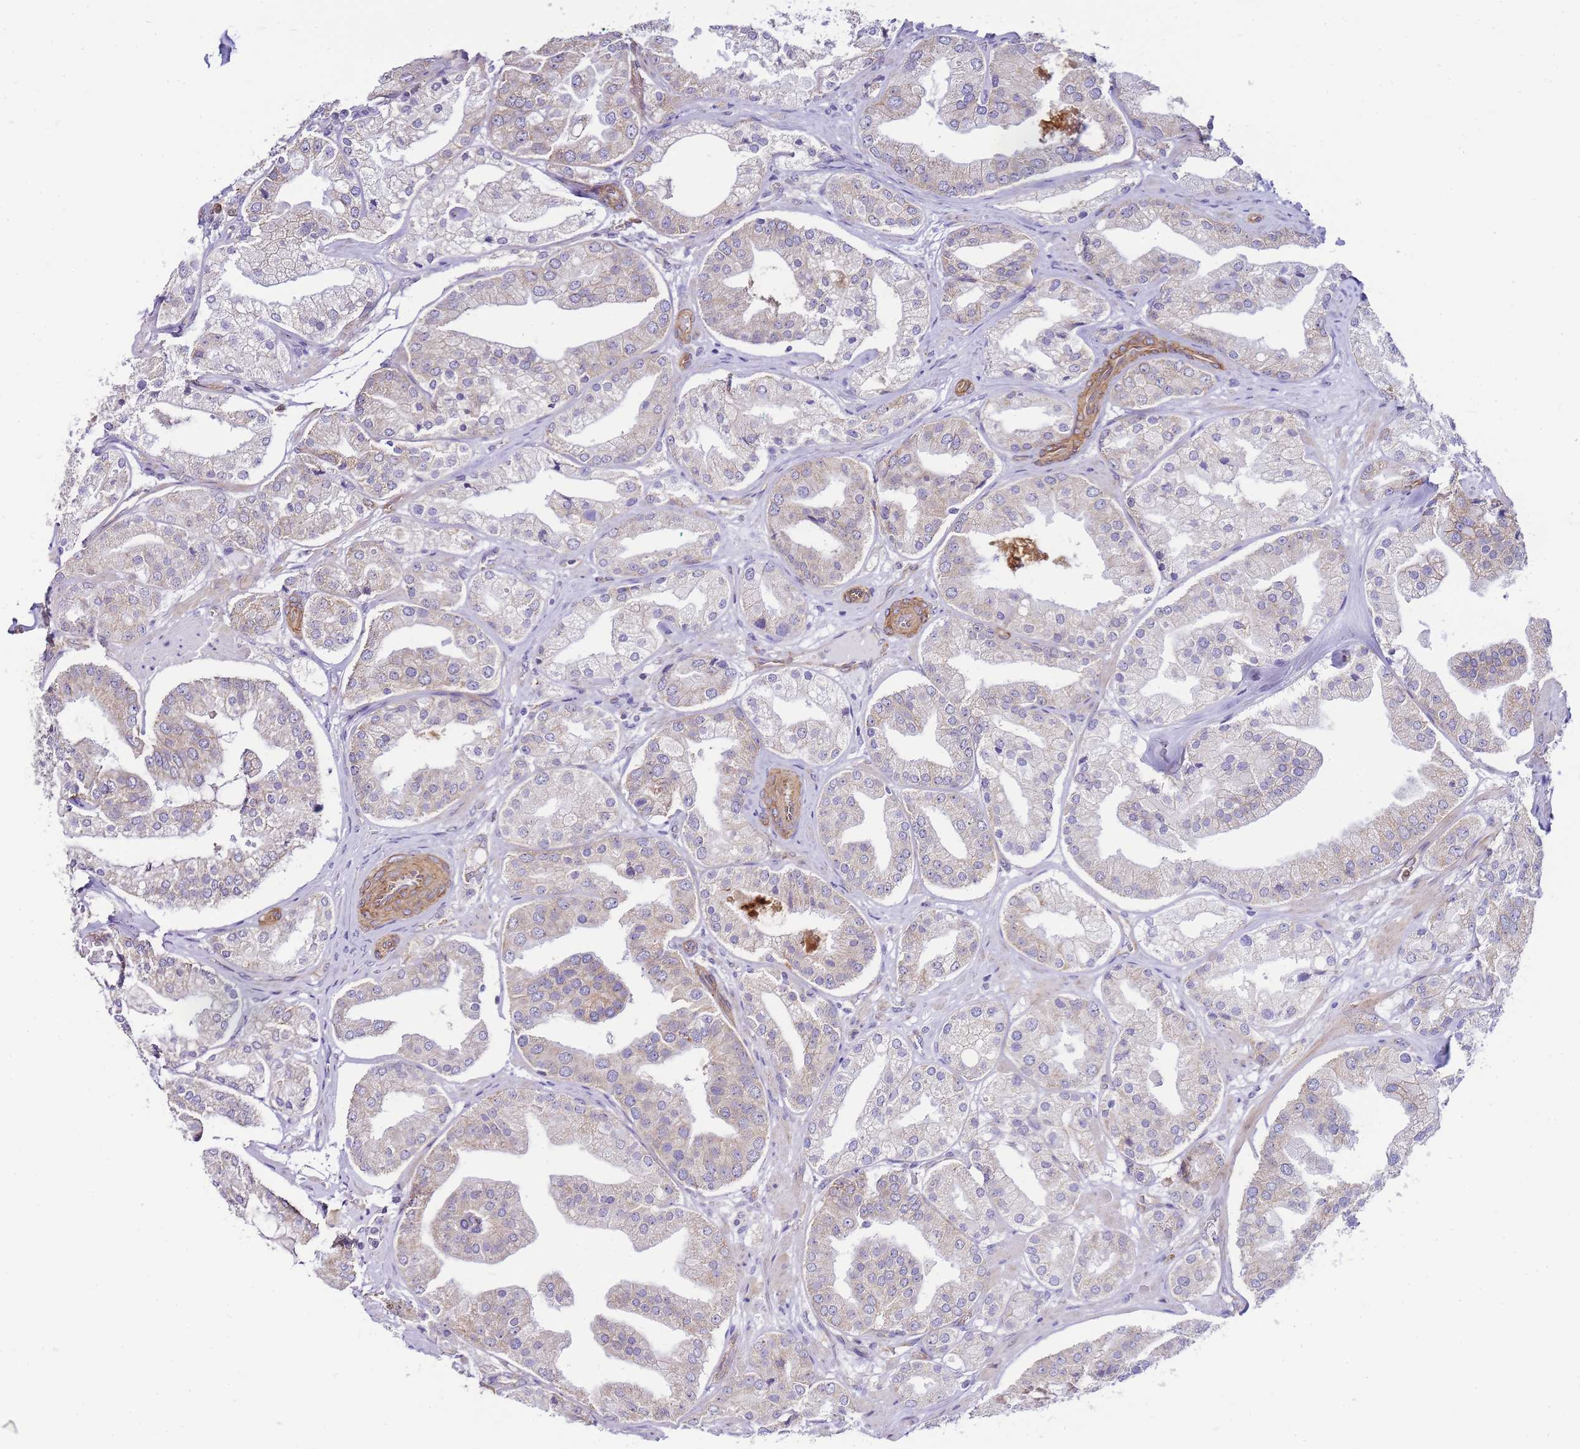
{"staining": {"intensity": "negative", "quantity": "none", "location": "none"}, "tissue": "prostate cancer", "cell_type": "Tumor cells", "image_type": "cancer", "snomed": [{"axis": "morphology", "description": "Adenocarcinoma, High grade"}, {"axis": "topography", "description": "Prostate"}], "caption": "Protein analysis of high-grade adenocarcinoma (prostate) reveals no significant staining in tumor cells.", "gene": "PDCD7", "patient": {"sex": "male", "age": 63}}